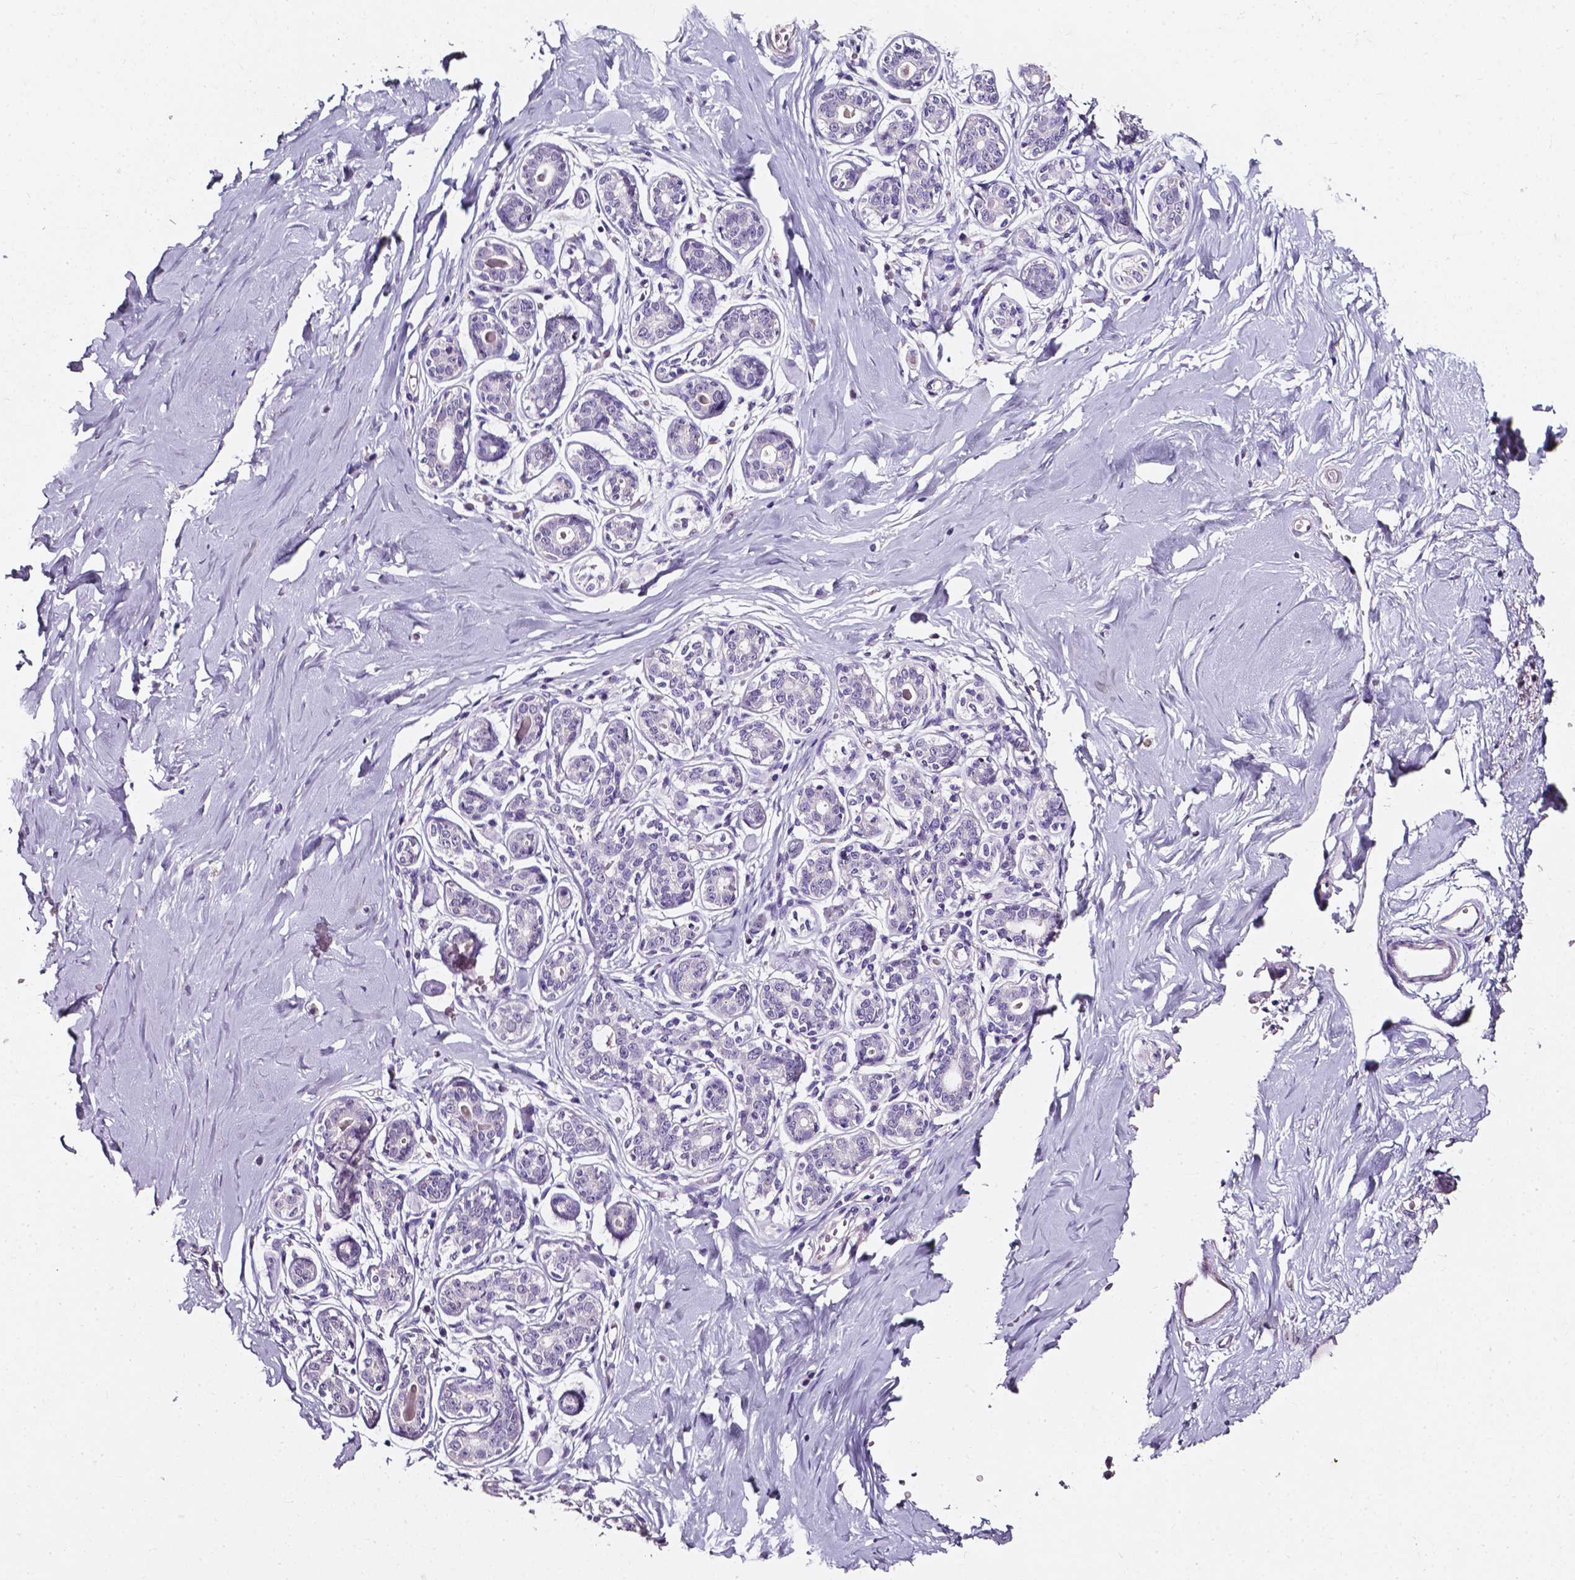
{"staining": {"intensity": "negative", "quantity": "none", "location": "none"}, "tissue": "breast", "cell_type": "Adipocytes", "image_type": "normal", "snomed": [{"axis": "morphology", "description": "Normal tissue, NOS"}, {"axis": "topography", "description": "Skin"}, {"axis": "topography", "description": "Breast"}], "caption": "The immunohistochemistry image has no significant positivity in adipocytes of breast. Brightfield microscopy of immunohistochemistry (IHC) stained with DAB (brown) and hematoxylin (blue), captured at high magnification.", "gene": "AKR1B10", "patient": {"sex": "female", "age": 43}}